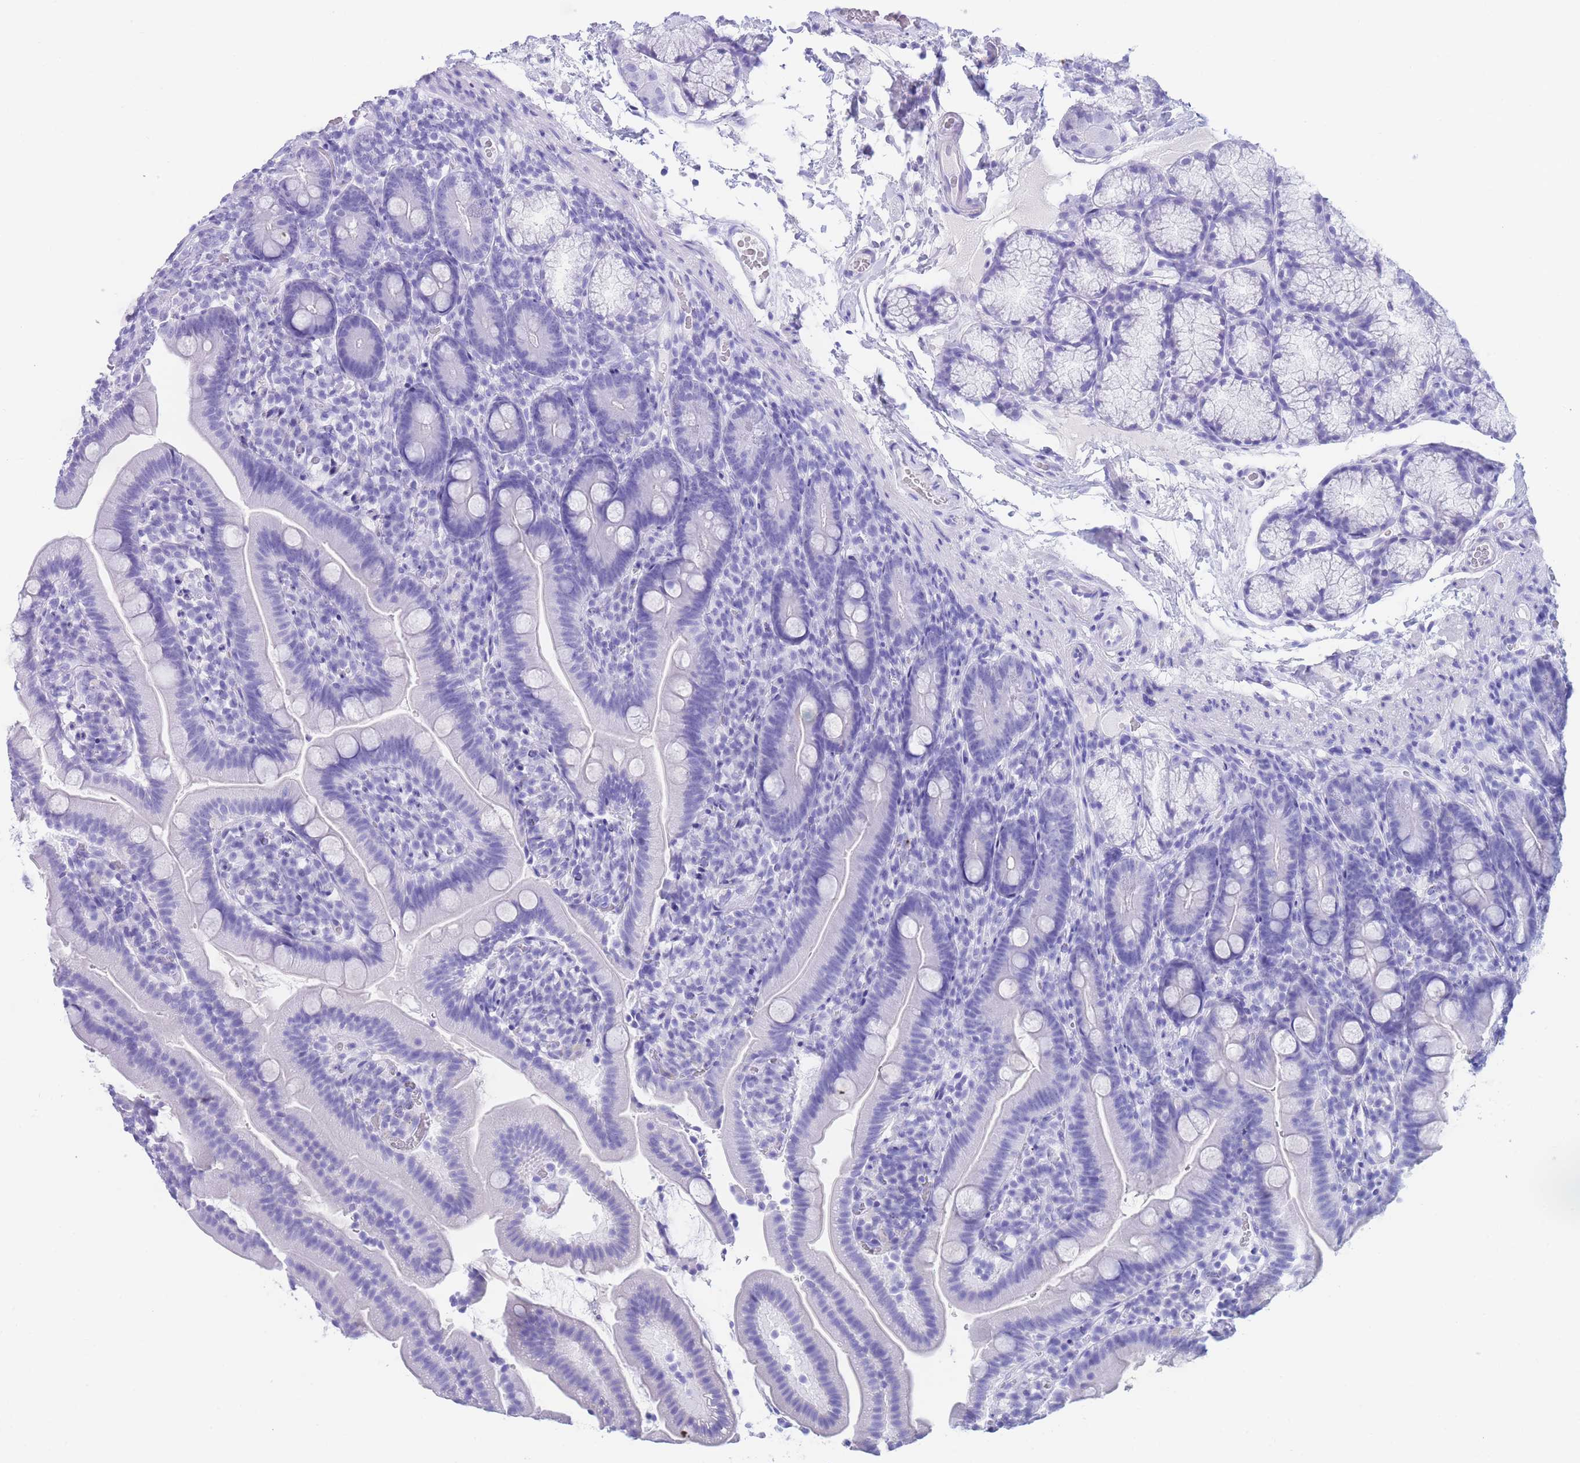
{"staining": {"intensity": "negative", "quantity": "none", "location": "none"}, "tissue": "duodenum", "cell_type": "Glandular cells", "image_type": "normal", "snomed": [{"axis": "morphology", "description": "Normal tissue, NOS"}, {"axis": "topography", "description": "Duodenum"}], "caption": "The histopathology image reveals no significant positivity in glandular cells of duodenum.", "gene": "SLCO1B1", "patient": {"sex": "female", "age": 67}}